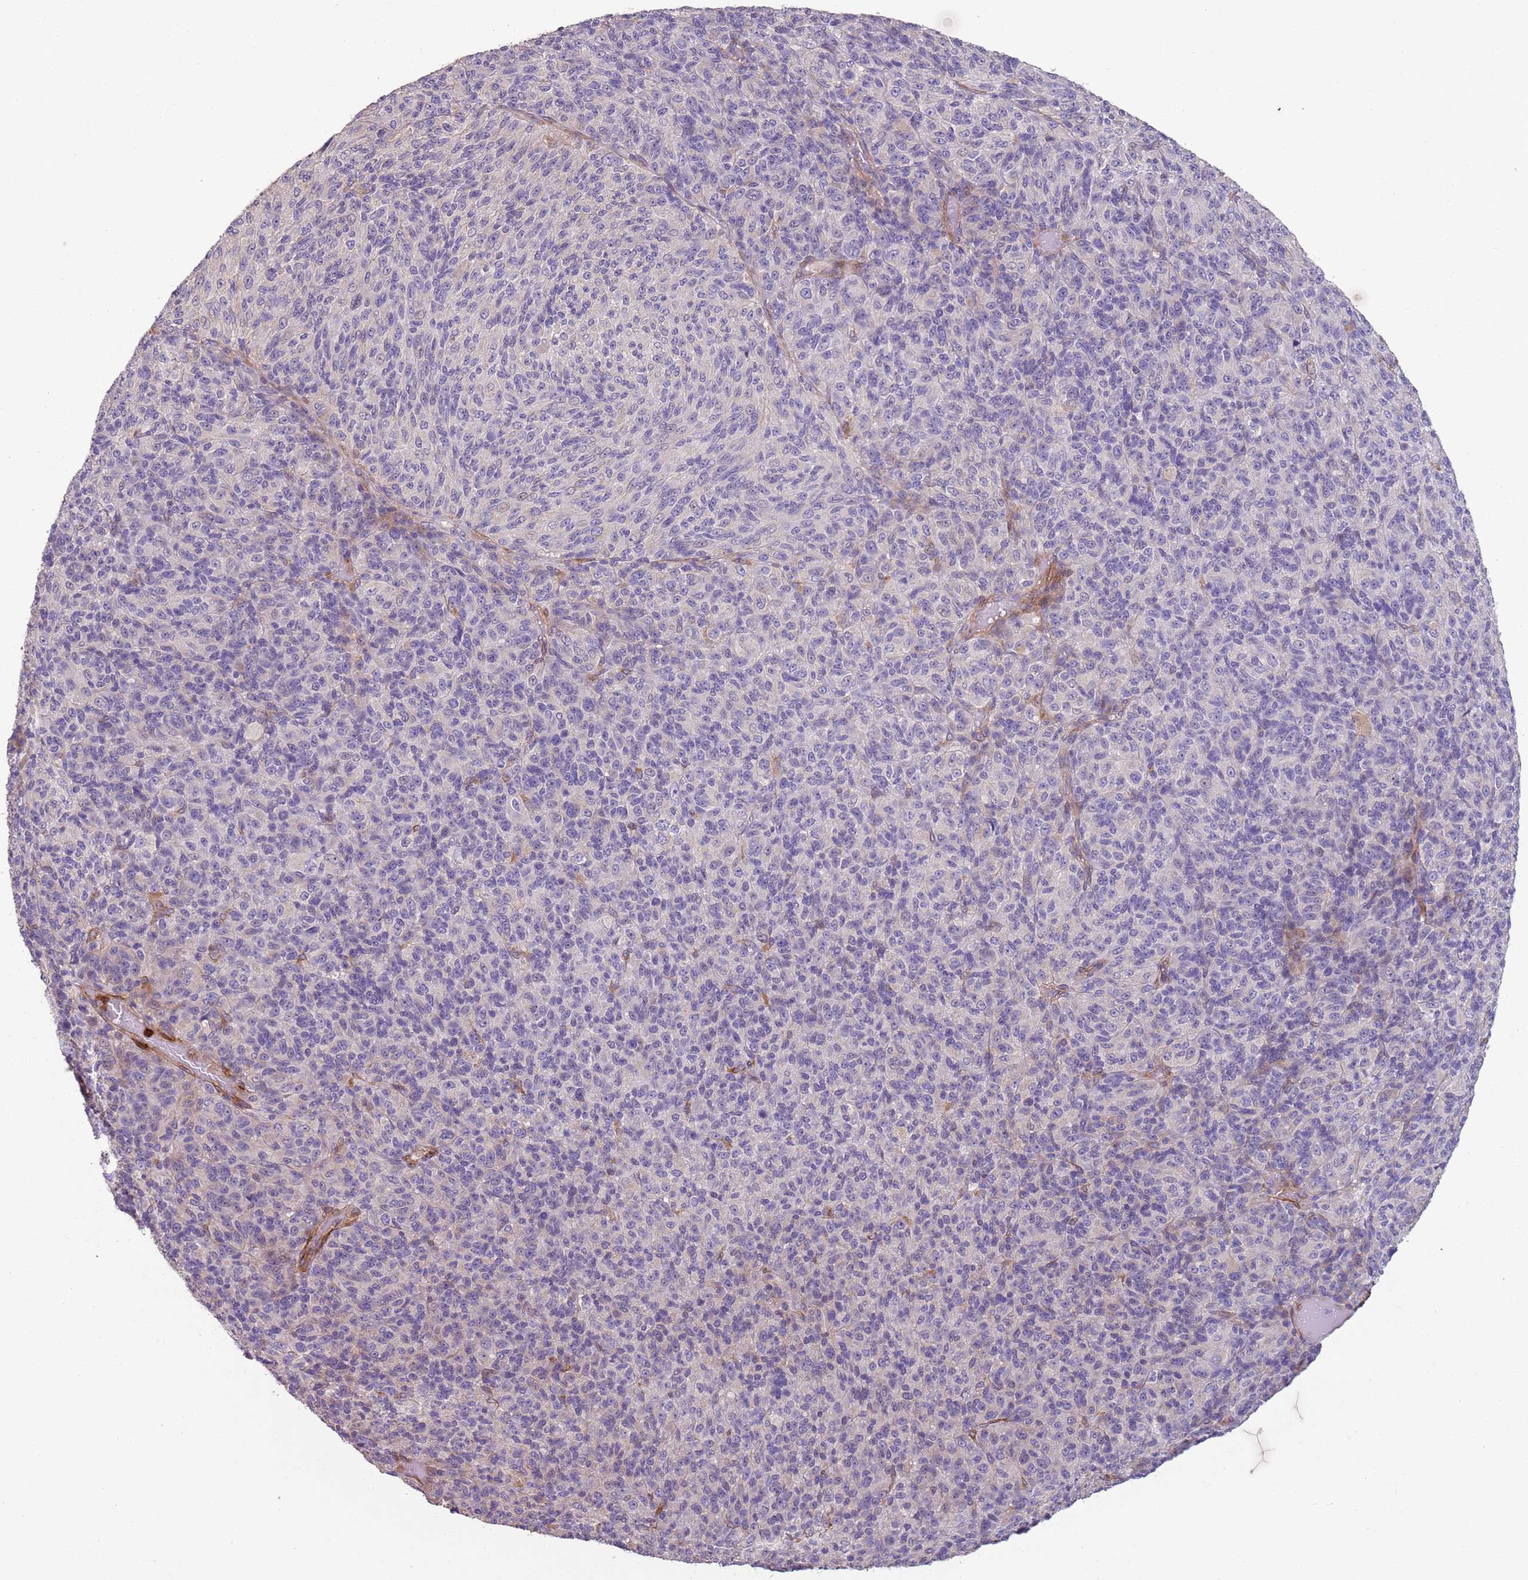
{"staining": {"intensity": "negative", "quantity": "none", "location": "none"}, "tissue": "melanoma", "cell_type": "Tumor cells", "image_type": "cancer", "snomed": [{"axis": "morphology", "description": "Malignant melanoma, Metastatic site"}, {"axis": "topography", "description": "Brain"}], "caption": "The histopathology image demonstrates no significant staining in tumor cells of malignant melanoma (metastatic site). (DAB (3,3'-diaminobenzidine) IHC with hematoxylin counter stain).", "gene": "PHLPP2", "patient": {"sex": "female", "age": 56}}